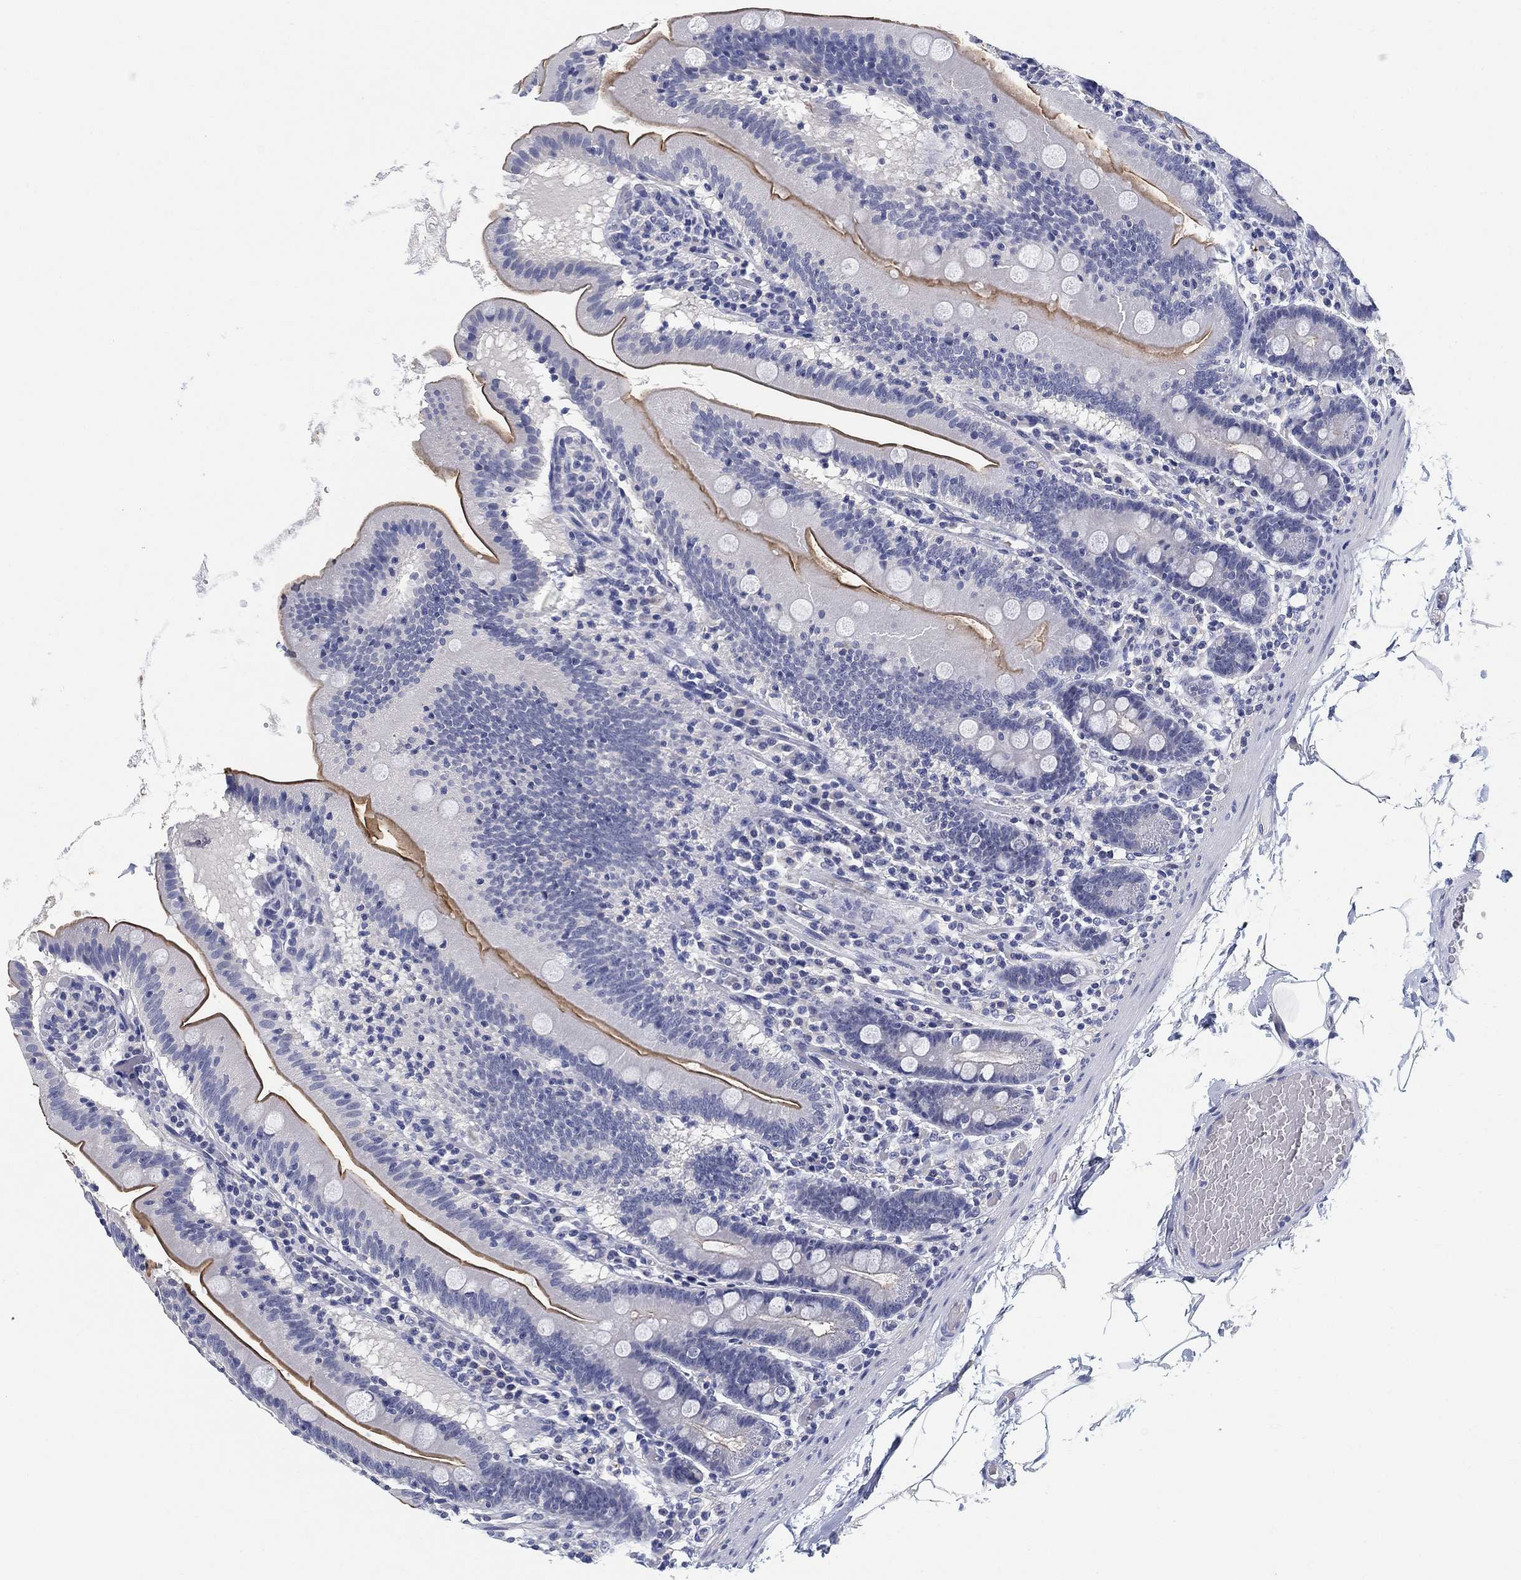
{"staining": {"intensity": "strong", "quantity": "25%-75%", "location": "cytoplasmic/membranous"}, "tissue": "small intestine", "cell_type": "Glandular cells", "image_type": "normal", "snomed": [{"axis": "morphology", "description": "Normal tissue, NOS"}, {"axis": "topography", "description": "Small intestine"}], "caption": "Protein staining reveals strong cytoplasmic/membranous staining in approximately 25%-75% of glandular cells in unremarkable small intestine. (brown staining indicates protein expression, while blue staining denotes nuclei).", "gene": "CLUL1", "patient": {"sex": "male", "age": 37}}